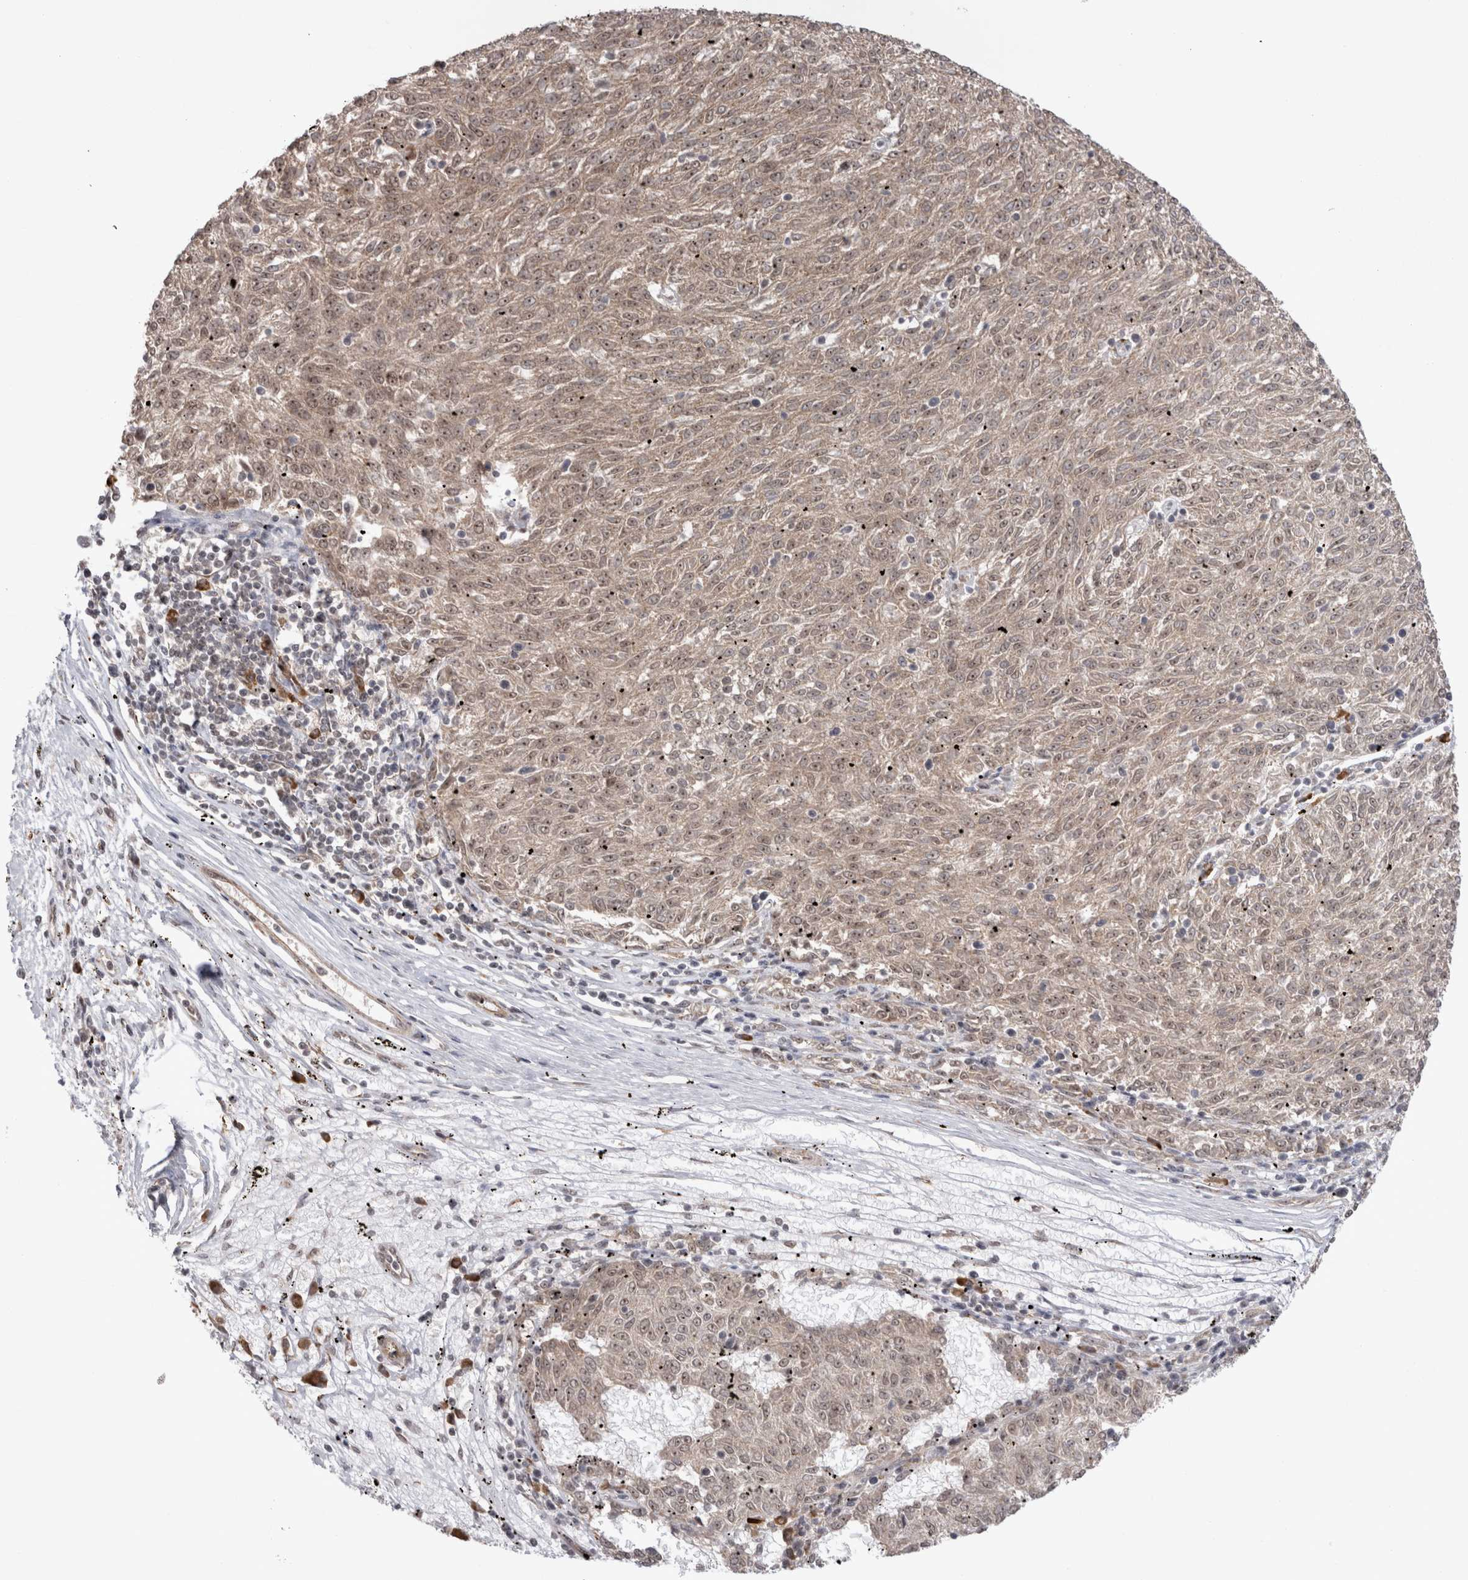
{"staining": {"intensity": "weak", "quantity": ">75%", "location": "cytoplasmic/membranous,nuclear"}, "tissue": "melanoma", "cell_type": "Tumor cells", "image_type": "cancer", "snomed": [{"axis": "morphology", "description": "Malignant melanoma, NOS"}, {"axis": "topography", "description": "Skin"}], "caption": "Protein expression analysis of human melanoma reveals weak cytoplasmic/membranous and nuclear staining in approximately >75% of tumor cells. (Brightfield microscopy of DAB IHC at high magnification).", "gene": "EXOSC4", "patient": {"sex": "female", "age": 72}}